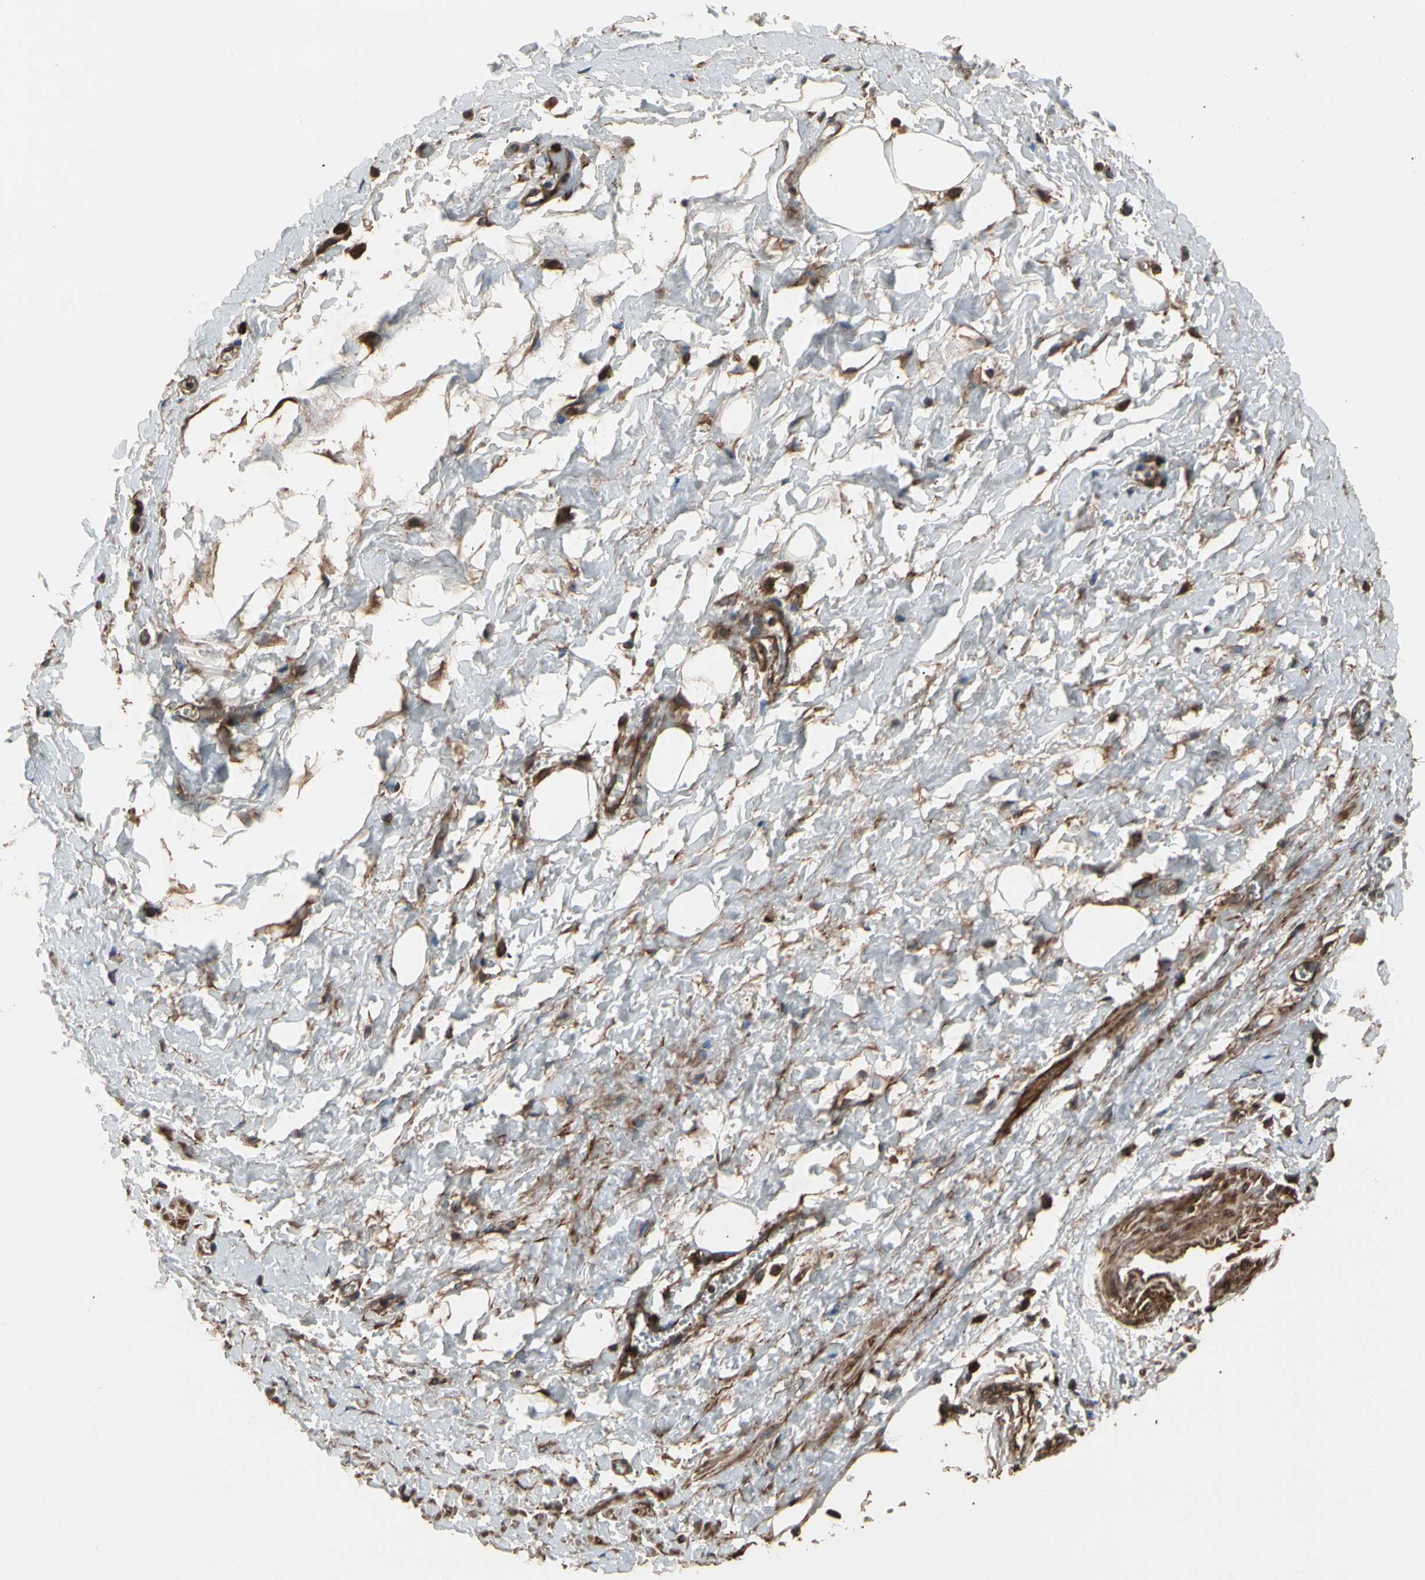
{"staining": {"intensity": "strong", "quantity": ">75%", "location": "cytoplasmic/membranous"}, "tissue": "smooth muscle", "cell_type": "Smooth muscle cells", "image_type": "normal", "snomed": [{"axis": "morphology", "description": "Normal tissue, NOS"}, {"axis": "topography", "description": "Uterus"}], "caption": "Immunohistochemical staining of unremarkable smooth muscle reveals strong cytoplasmic/membranous protein expression in approximately >75% of smooth muscle cells. (Brightfield microscopy of DAB IHC at high magnification).", "gene": "AGBL2", "patient": {"sex": "female", "age": 56}}